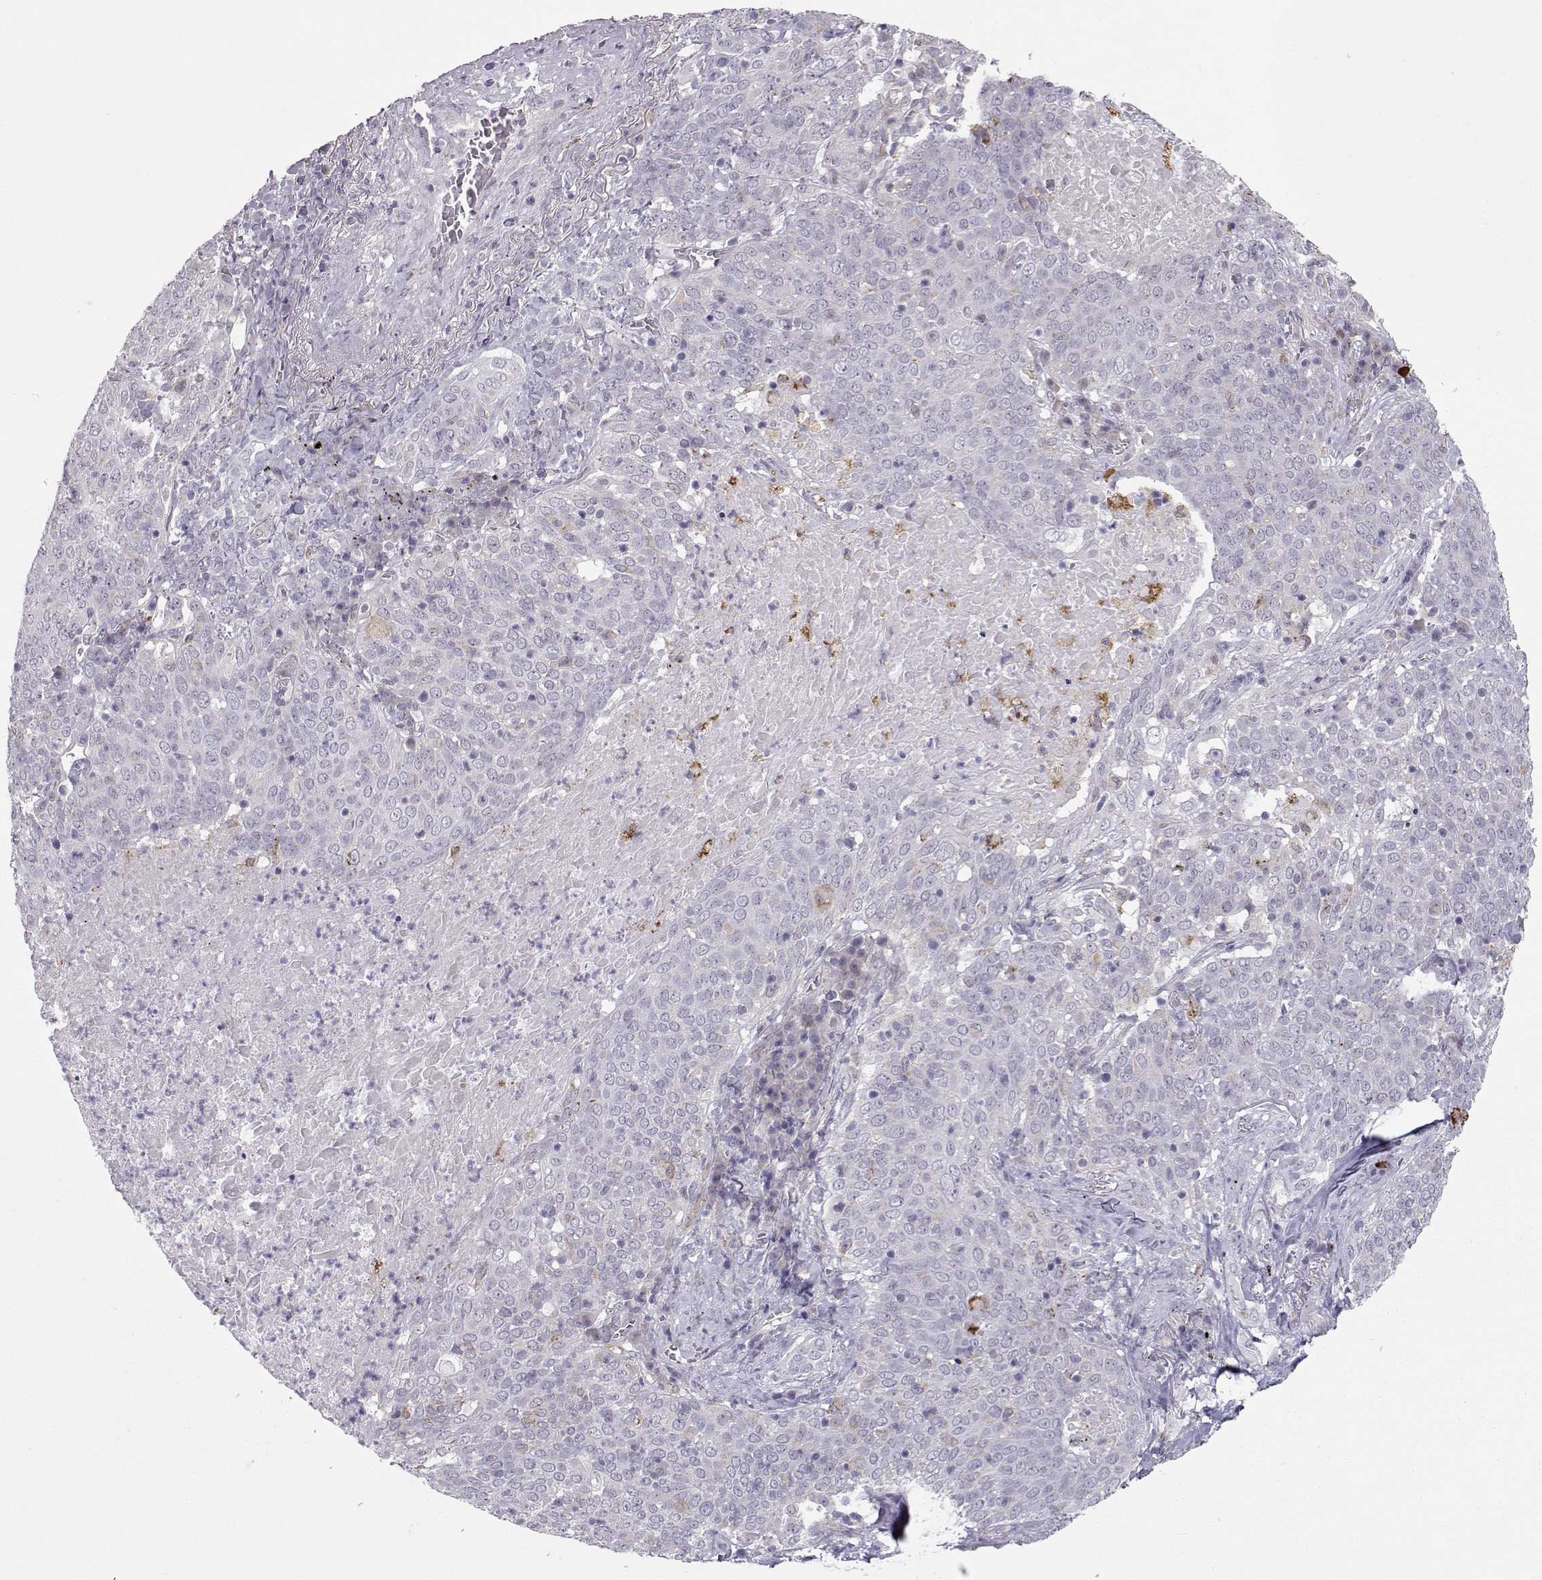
{"staining": {"intensity": "negative", "quantity": "none", "location": "none"}, "tissue": "lung cancer", "cell_type": "Tumor cells", "image_type": "cancer", "snomed": [{"axis": "morphology", "description": "Squamous cell carcinoma, NOS"}, {"axis": "topography", "description": "Lung"}], "caption": "There is no significant staining in tumor cells of lung squamous cell carcinoma.", "gene": "NPVF", "patient": {"sex": "male", "age": 82}}